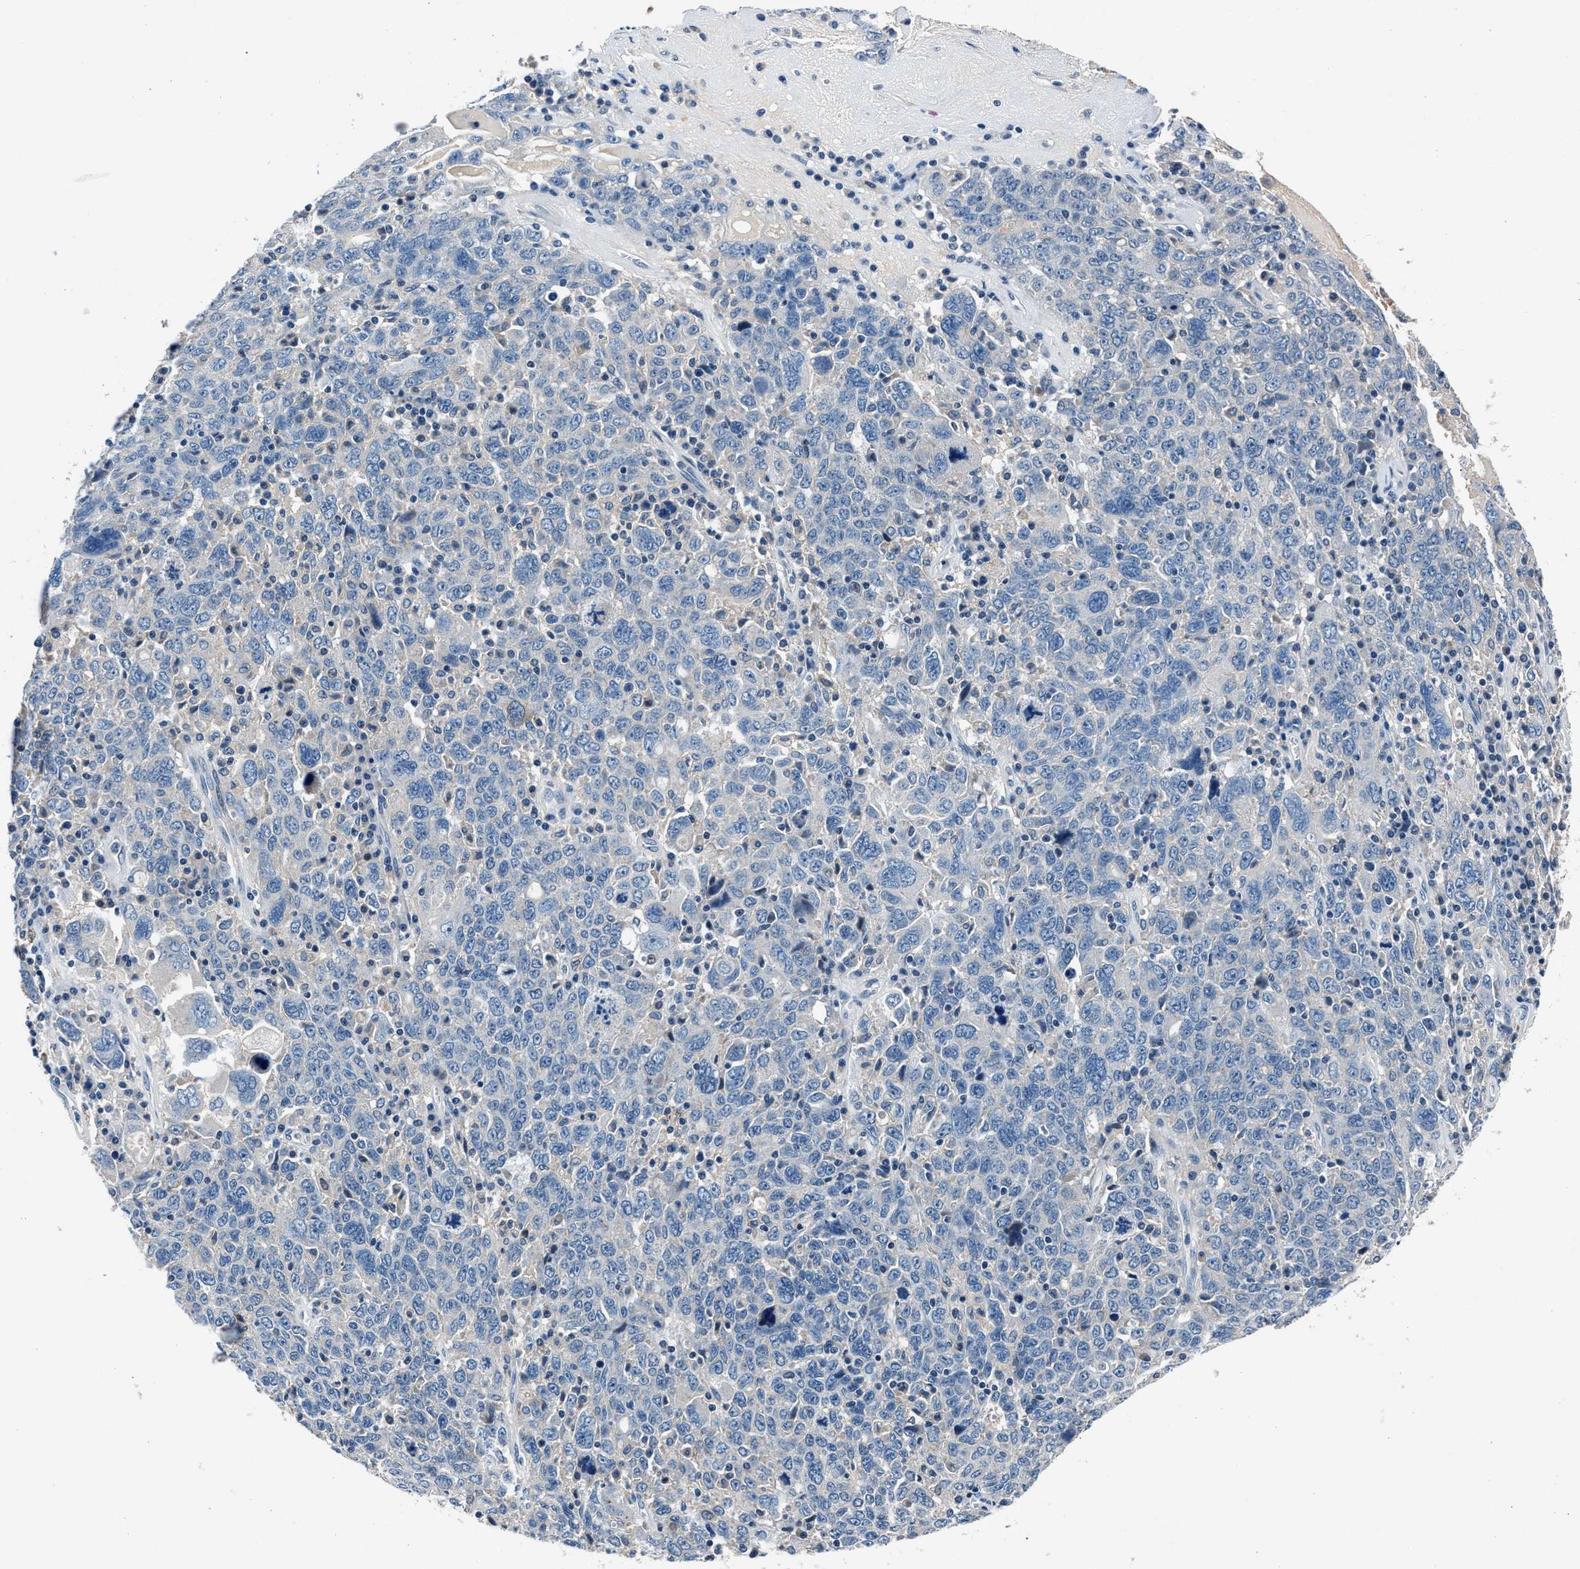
{"staining": {"intensity": "negative", "quantity": "none", "location": "none"}, "tissue": "ovarian cancer", "cell_type": "Tumor cells", "image_type": "cancer", "snomed": [{"axis": "morphology", "description": "Carcinoma, endometroid"}, {"axis": "topography", "description": "Ovary"}], "caption": "This photomicrograph is of ovarian cancer stained with IHC to label a protein in brown with the nuclei are counter-stained blue. There is no expression in tumor cells. Brightfield microscopy of immunohistochemistry stained with DAB (brown) and hematoxylin (blue), captured at high magnification.", "gene": "DENND6B", "patient": {"sex": "female", "age": 62}}